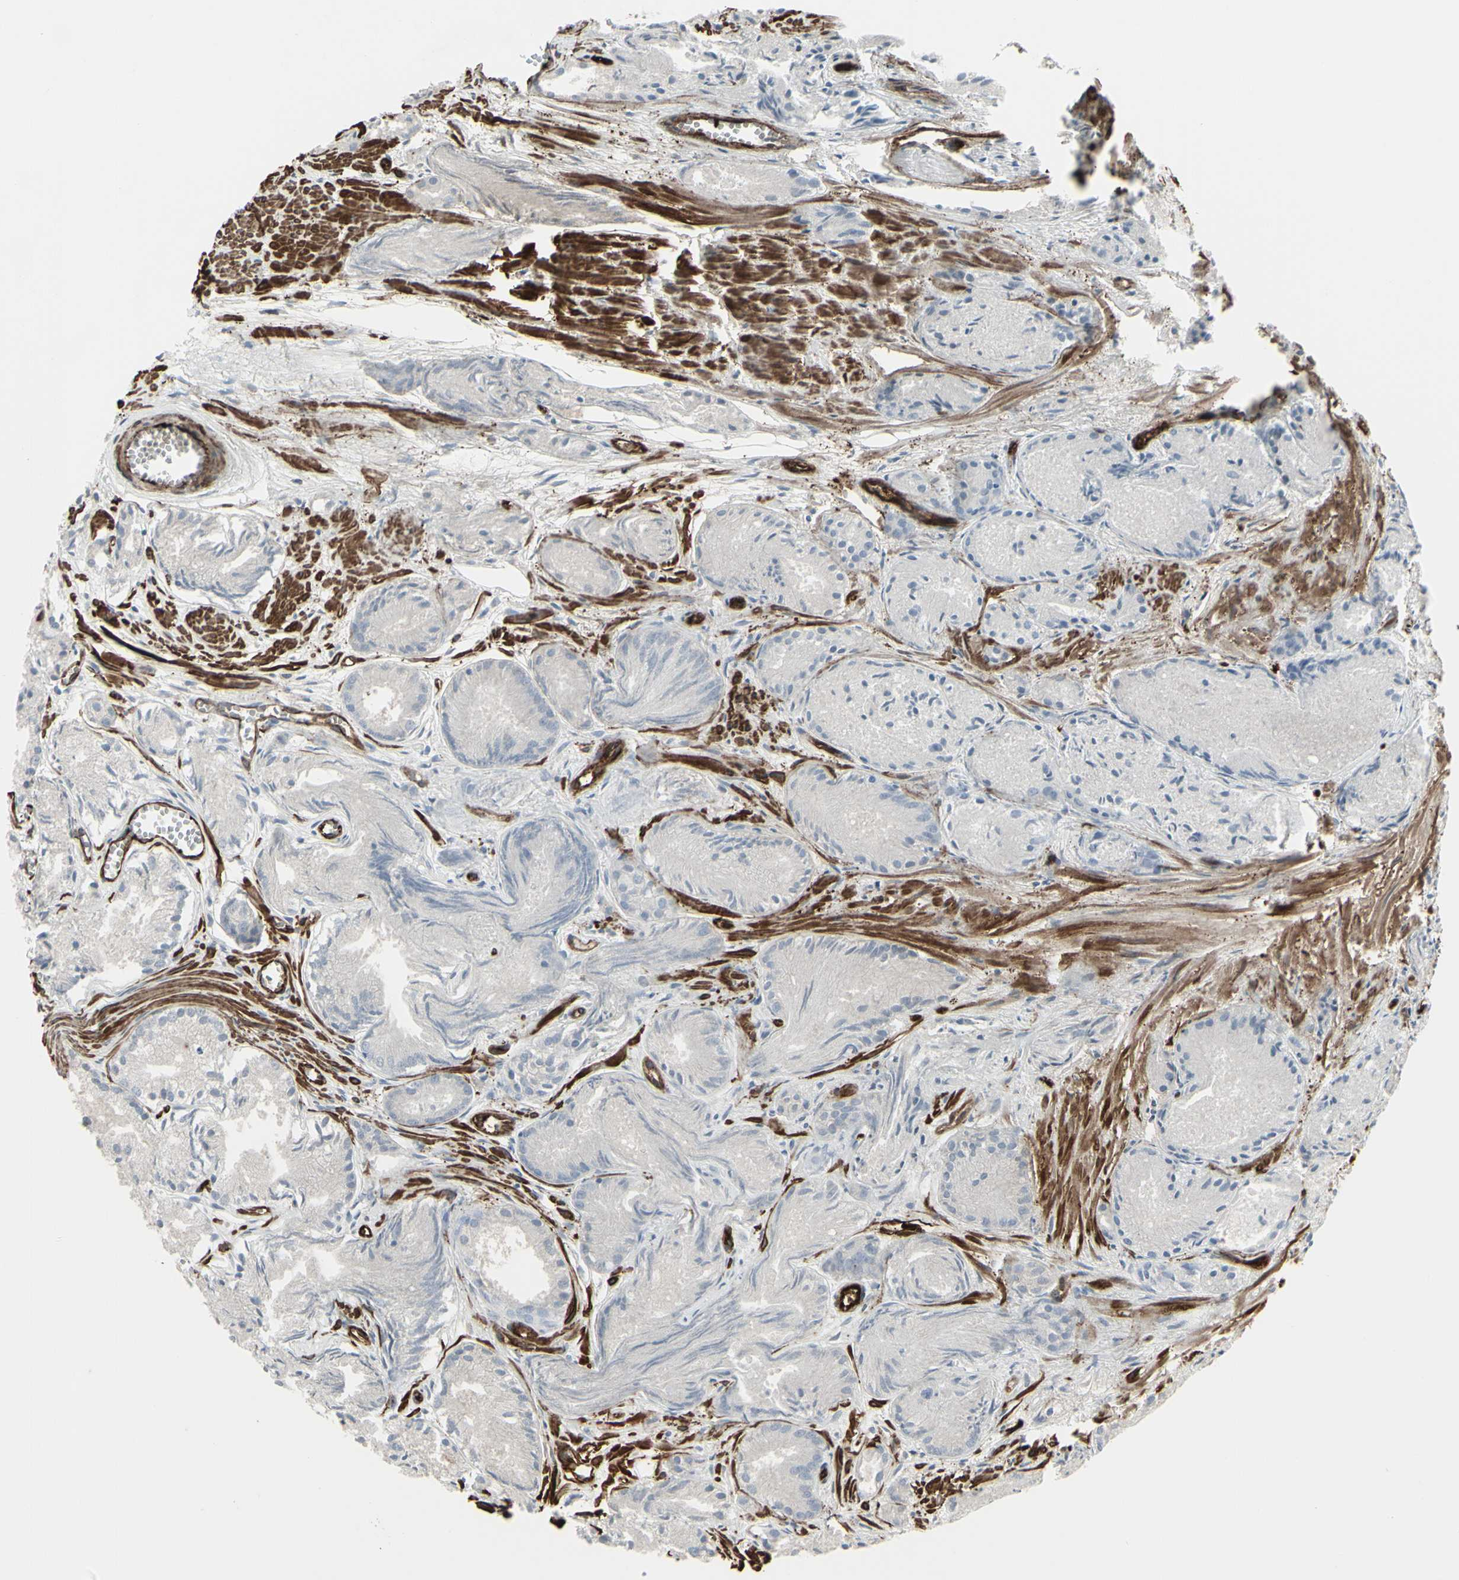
{"staining": {"intensity": "negative", "quantity": "none", "location": "none"}, "tissue": "prostate cancer", "cell_type": "Tumor cells", "image_type": "cancer", "snomed": [{"axis": "morphology", "description": "Adenocarcinoma, Low grade"}, {"axis": "topography", "description": "Prostate"}], "caption": "This is a photomicrograph of IHC staining of prostate cancer (low-grade adenocarcinoma), which shows no positivity in tumor cells.", "gene": "DTX3L", "patient": {"sex": "male", "age": 72}}